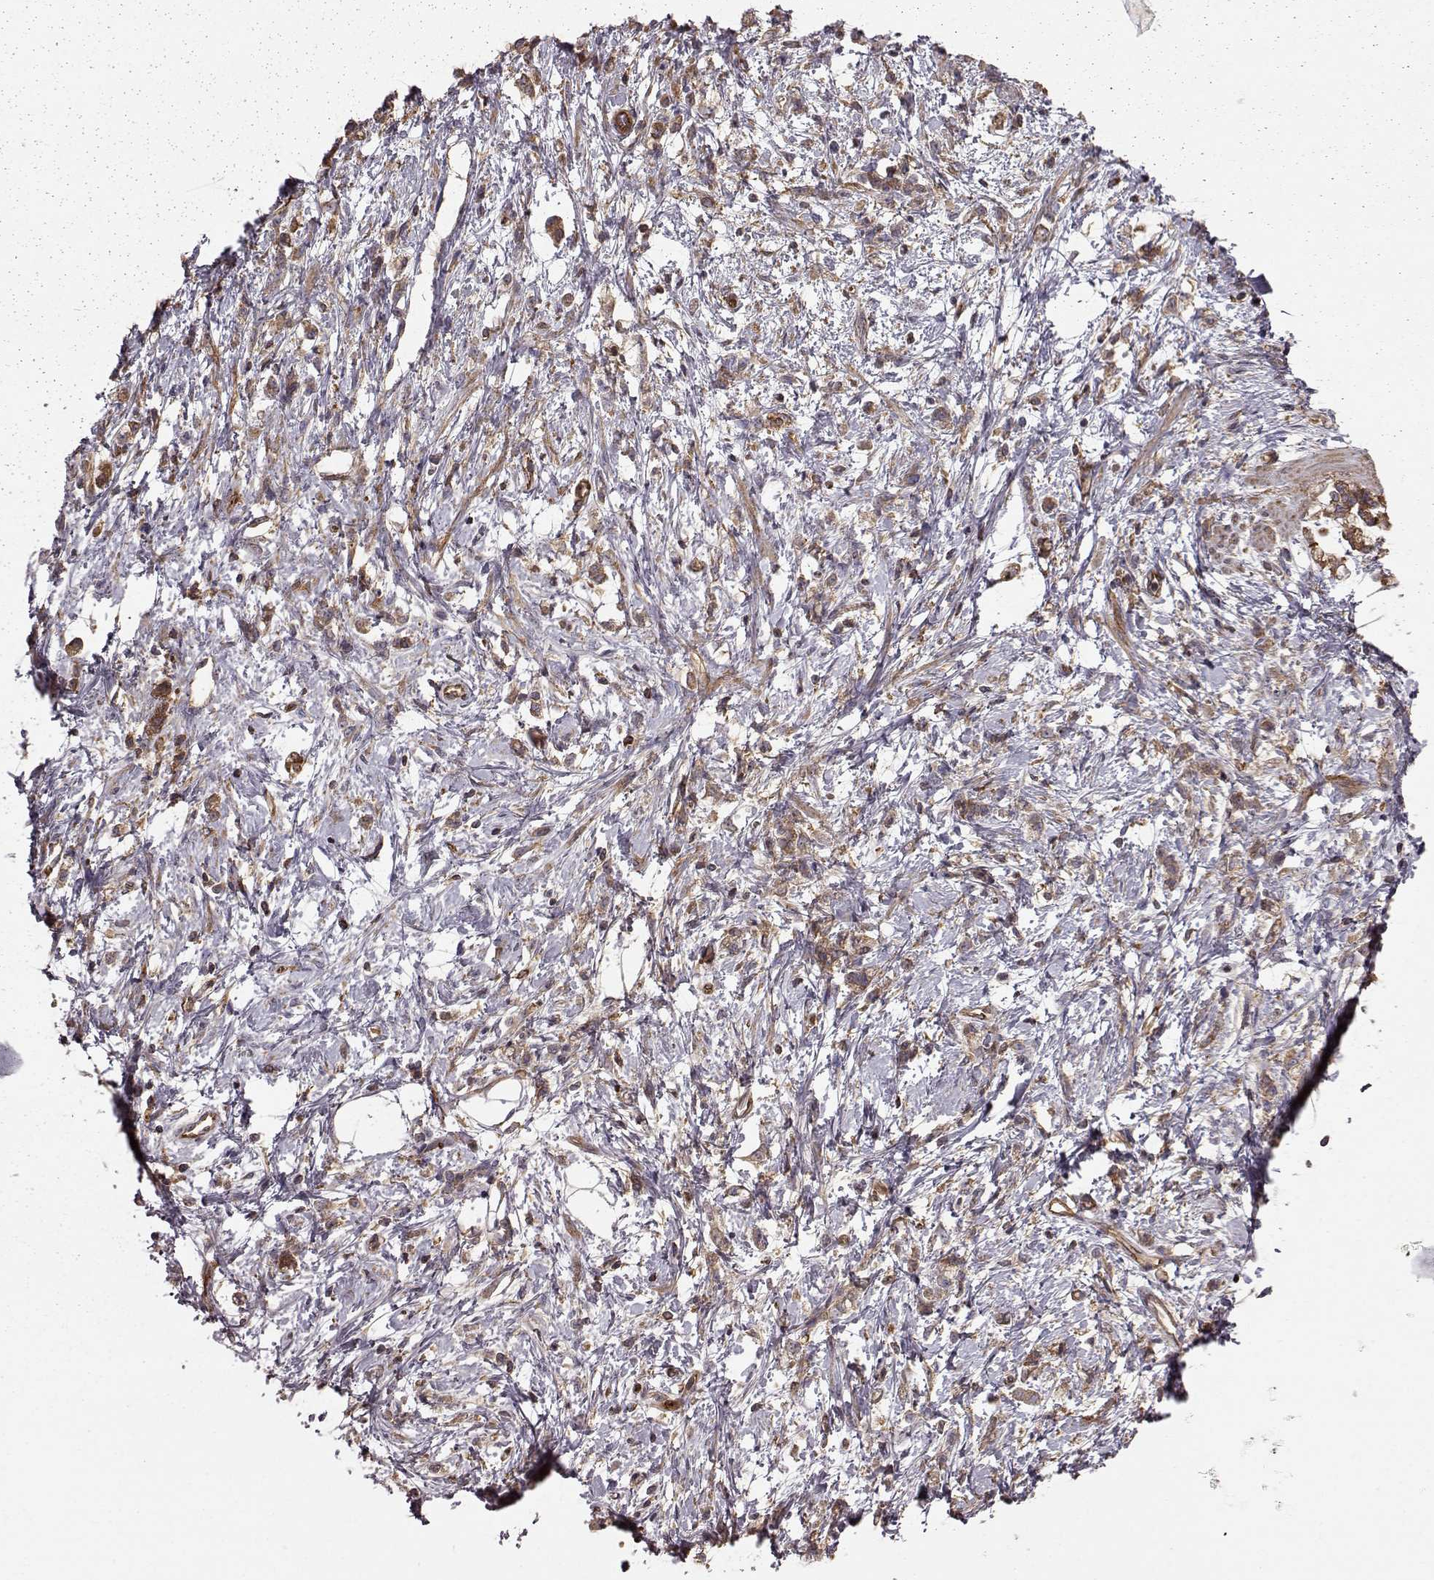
{"staining": {"intensity": "moderate", "quantity": ">75%", "location": "cytoplasmic/membranous"}, "tissue": "stomach cancer", "cell_type": "Tumor cells", "image_type": "cancer", "snomed": [{"axis": "morphology", "description": "Adenocarcinoma, NOS"}, {"axis": "topography", "description": "Stomach"}], "caption": "This is a micrograph of immunohistochemistry (IHC) staining of stomach cancer, which shows moderate staining in the cytoplasmic/membranous of tumor cells.", "gene": "RABGAP1", "patient": {"sex": "female", "age": 60}}